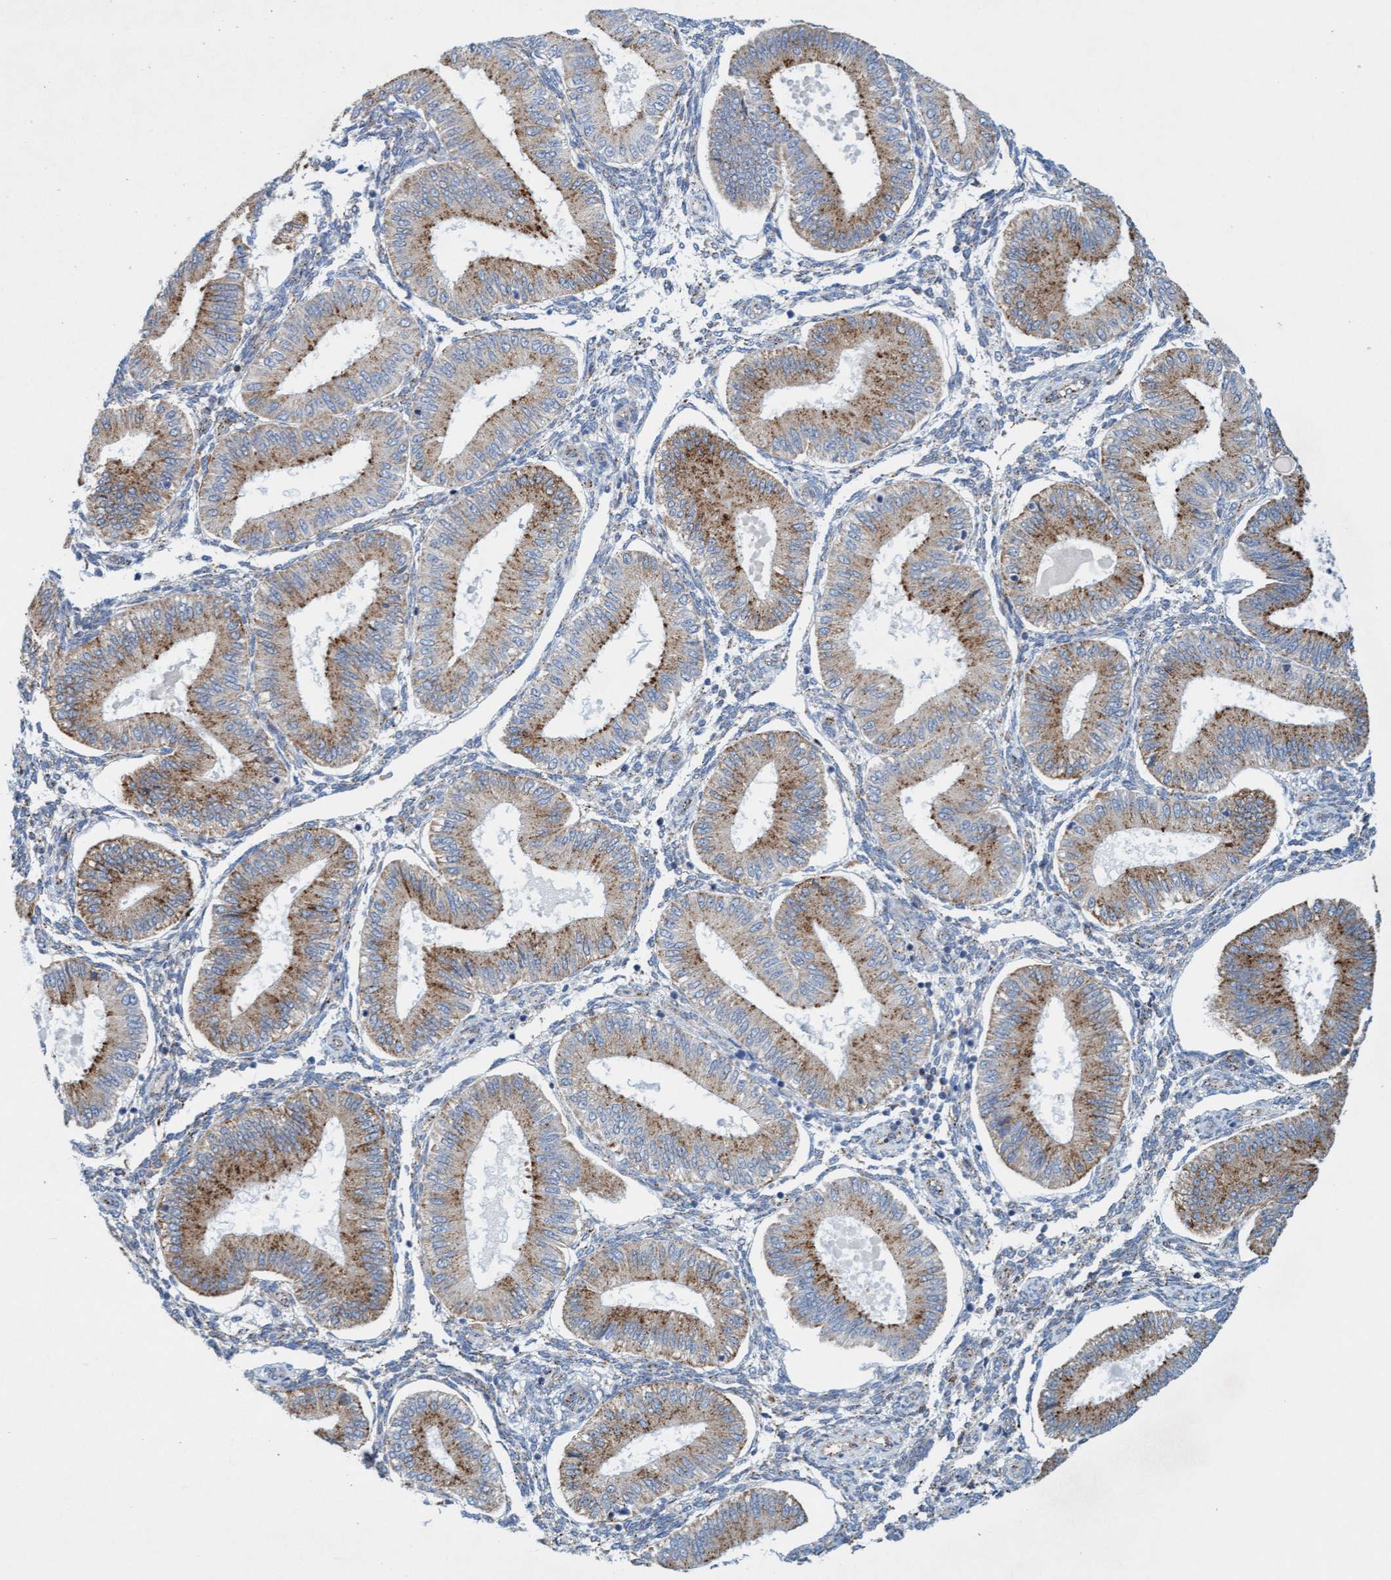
{"staining": {"intensity": "weak", "quantity": "<25%", "location": "cytoplasmic/membranous"}, "tissue": "endometrium", "cell_type": "Cells in endometrial stroma", "image_type": "normal", "snomed": [{"axis": "morphology", "description": "Normal tissue, NOS"}, {"axis": "topography", "description": "Endometrium"}], "caption": "DAB immunohistochemical staining of benign endometrium reveals no significant staining in cells in endometrial stroma. The staining is performed using DAB (3,3'-diaminobenzidine) brown chromogen with nuclei counter-stained in using hematoxylin.", "gene": "SGSH", "patient": {"sex": "female", "age": 39}}